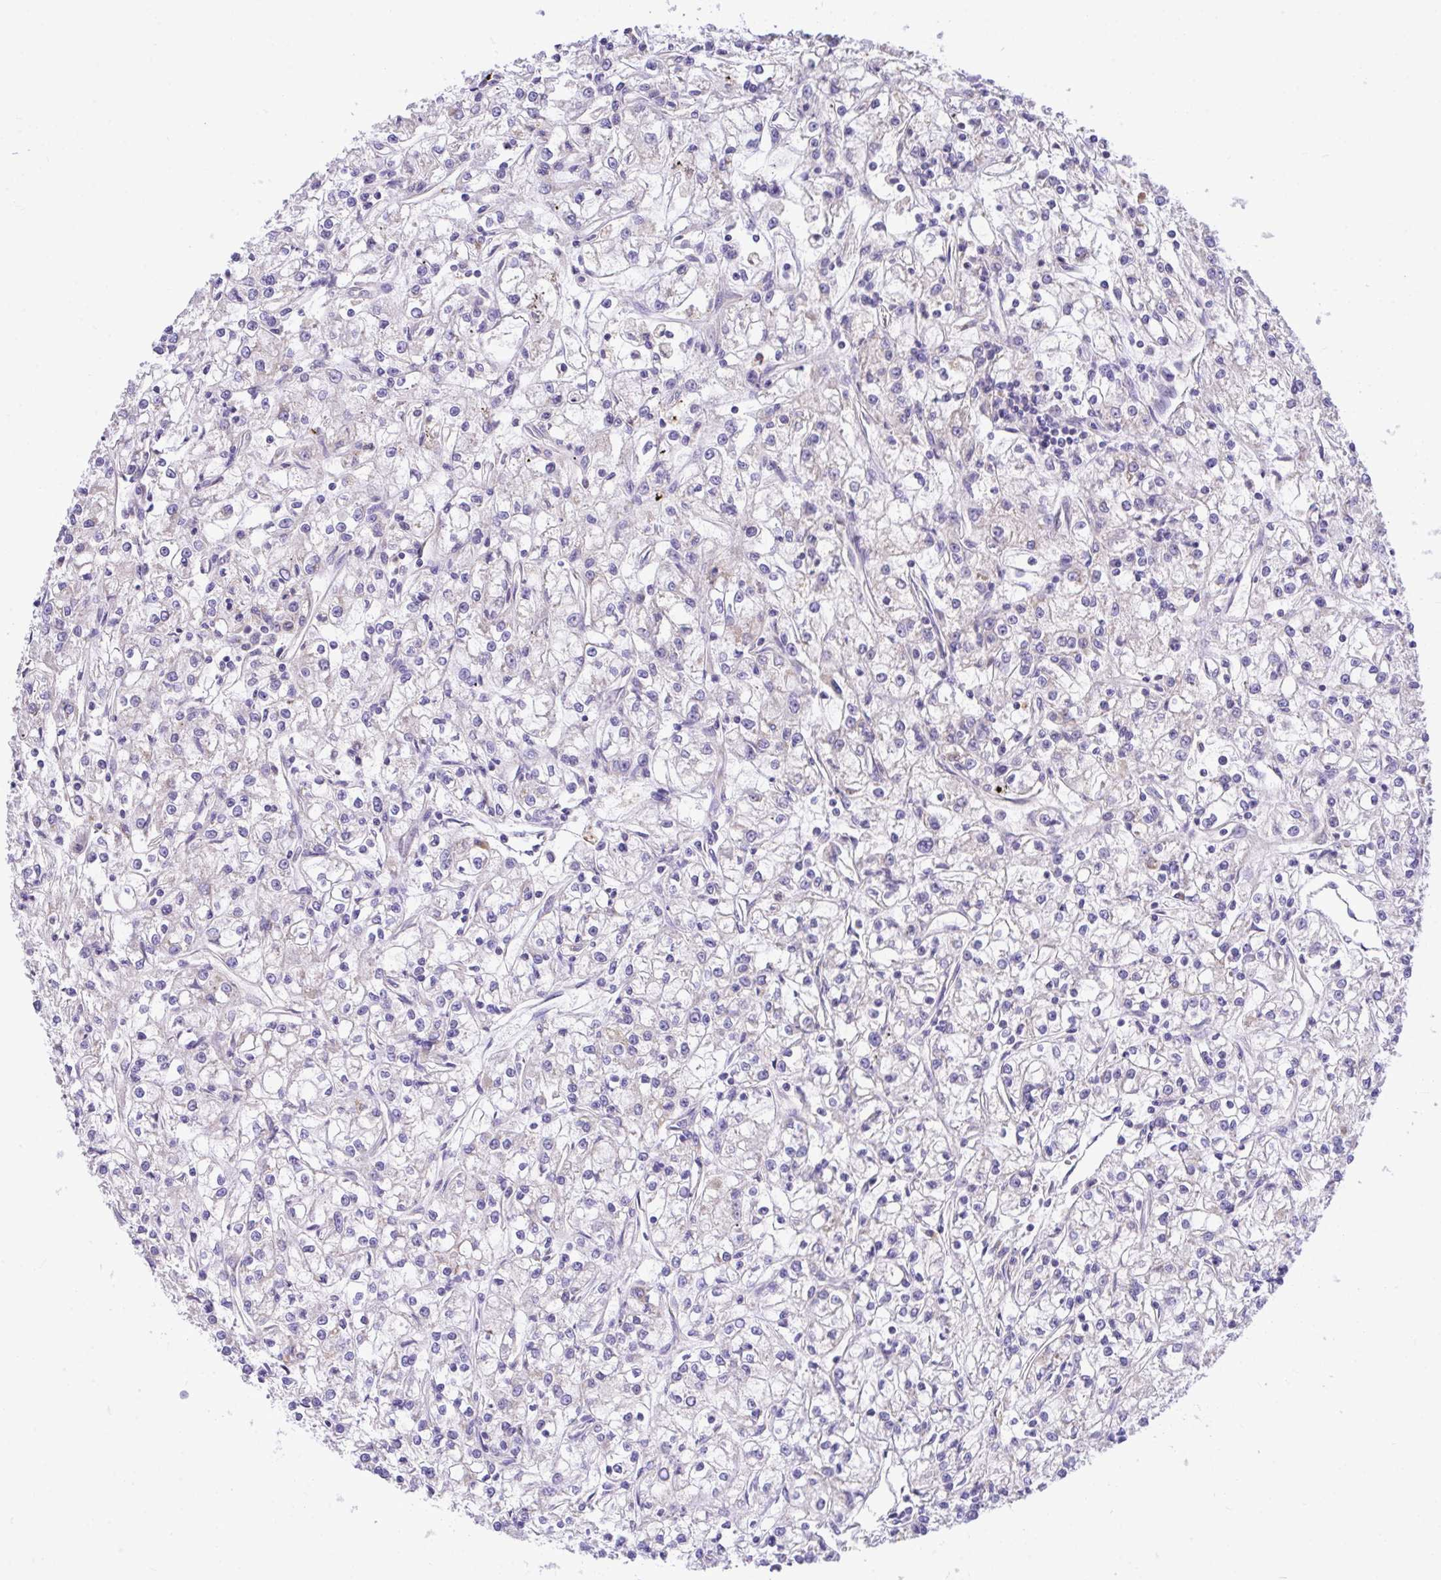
{"staining": {"intensity": "negative", "quantity": "none", "location": "none"}, "tissue": "renal cancer", "cell_type": "Tumor cells", "image_type": "cancer", "snomed": [{"axis": "morphology", "description": "Adenocarcinoma, NOS"}, {"axis": "topography", "description": "Kidney"}], "caption": "Human renal cancer (adenocarcinoma) stained for a protein using IHC demonstrates no staining in tumor cells.", "gene": "MPC2", "patient": {"sex": "female", "age": 59}}